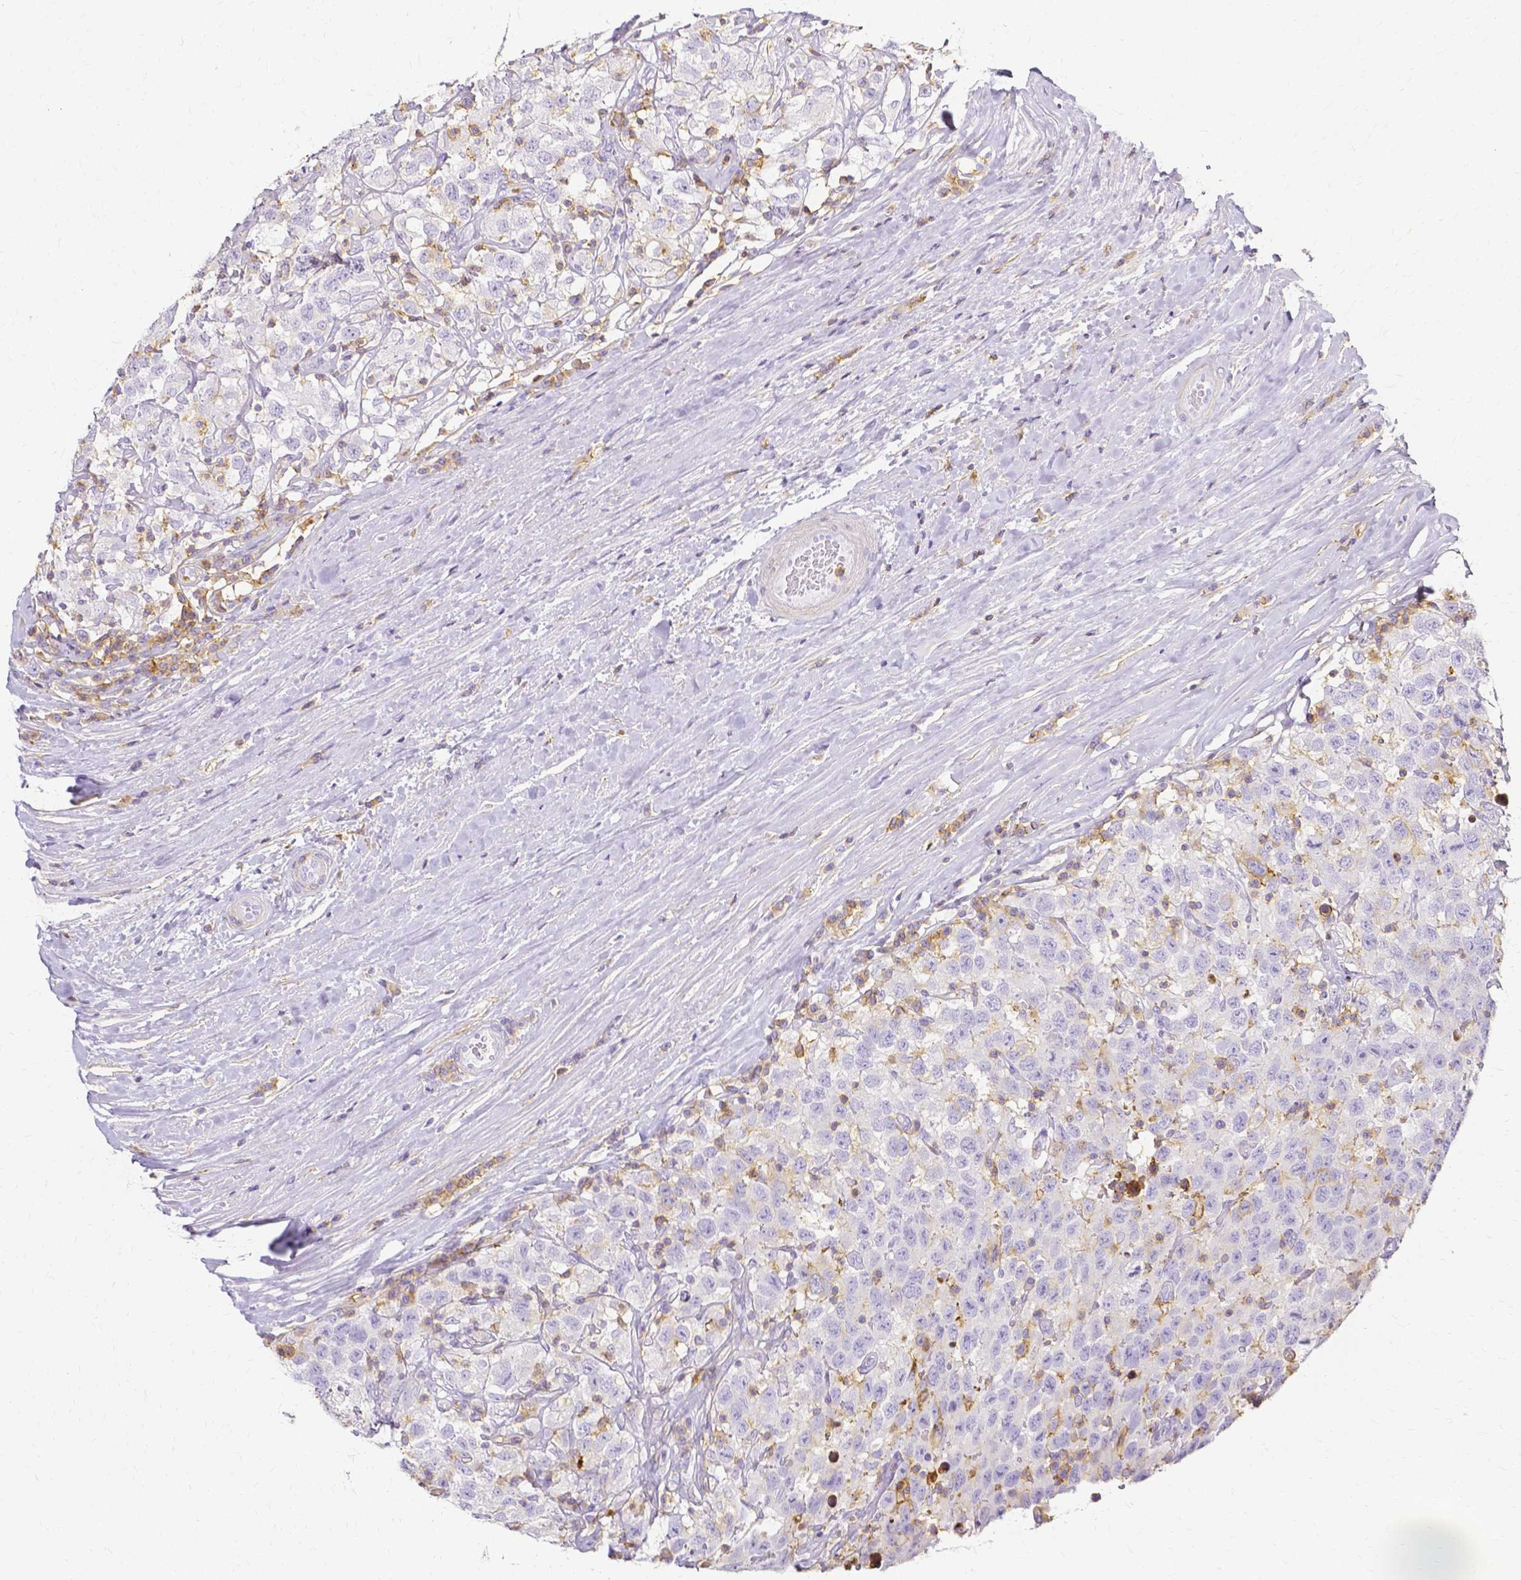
{"staining": {"intensity": "negative", "quantity": "none", "location": "none"}, "tissue": "testis cancer", "cell_type": "Tumor cells", "image_type": "cancer", "snomed": [{"axis": "morphology", "description": "Seminoma, NOS"}, {"axis": "topography", "description": "Testis"}], "caption": "High magnification brightfield microscopy of testis seminoma stained with DAB (3,3'-diaminobenzidine) (brown) and counterstained with hematoxylin (blue): tumor cells show no significant expression. (DAB immunohistochemistry (IHC) with hematoxylin counter stain).", "gene": "HSPA12A", "patient": {"sex": "male", "age": 41}}